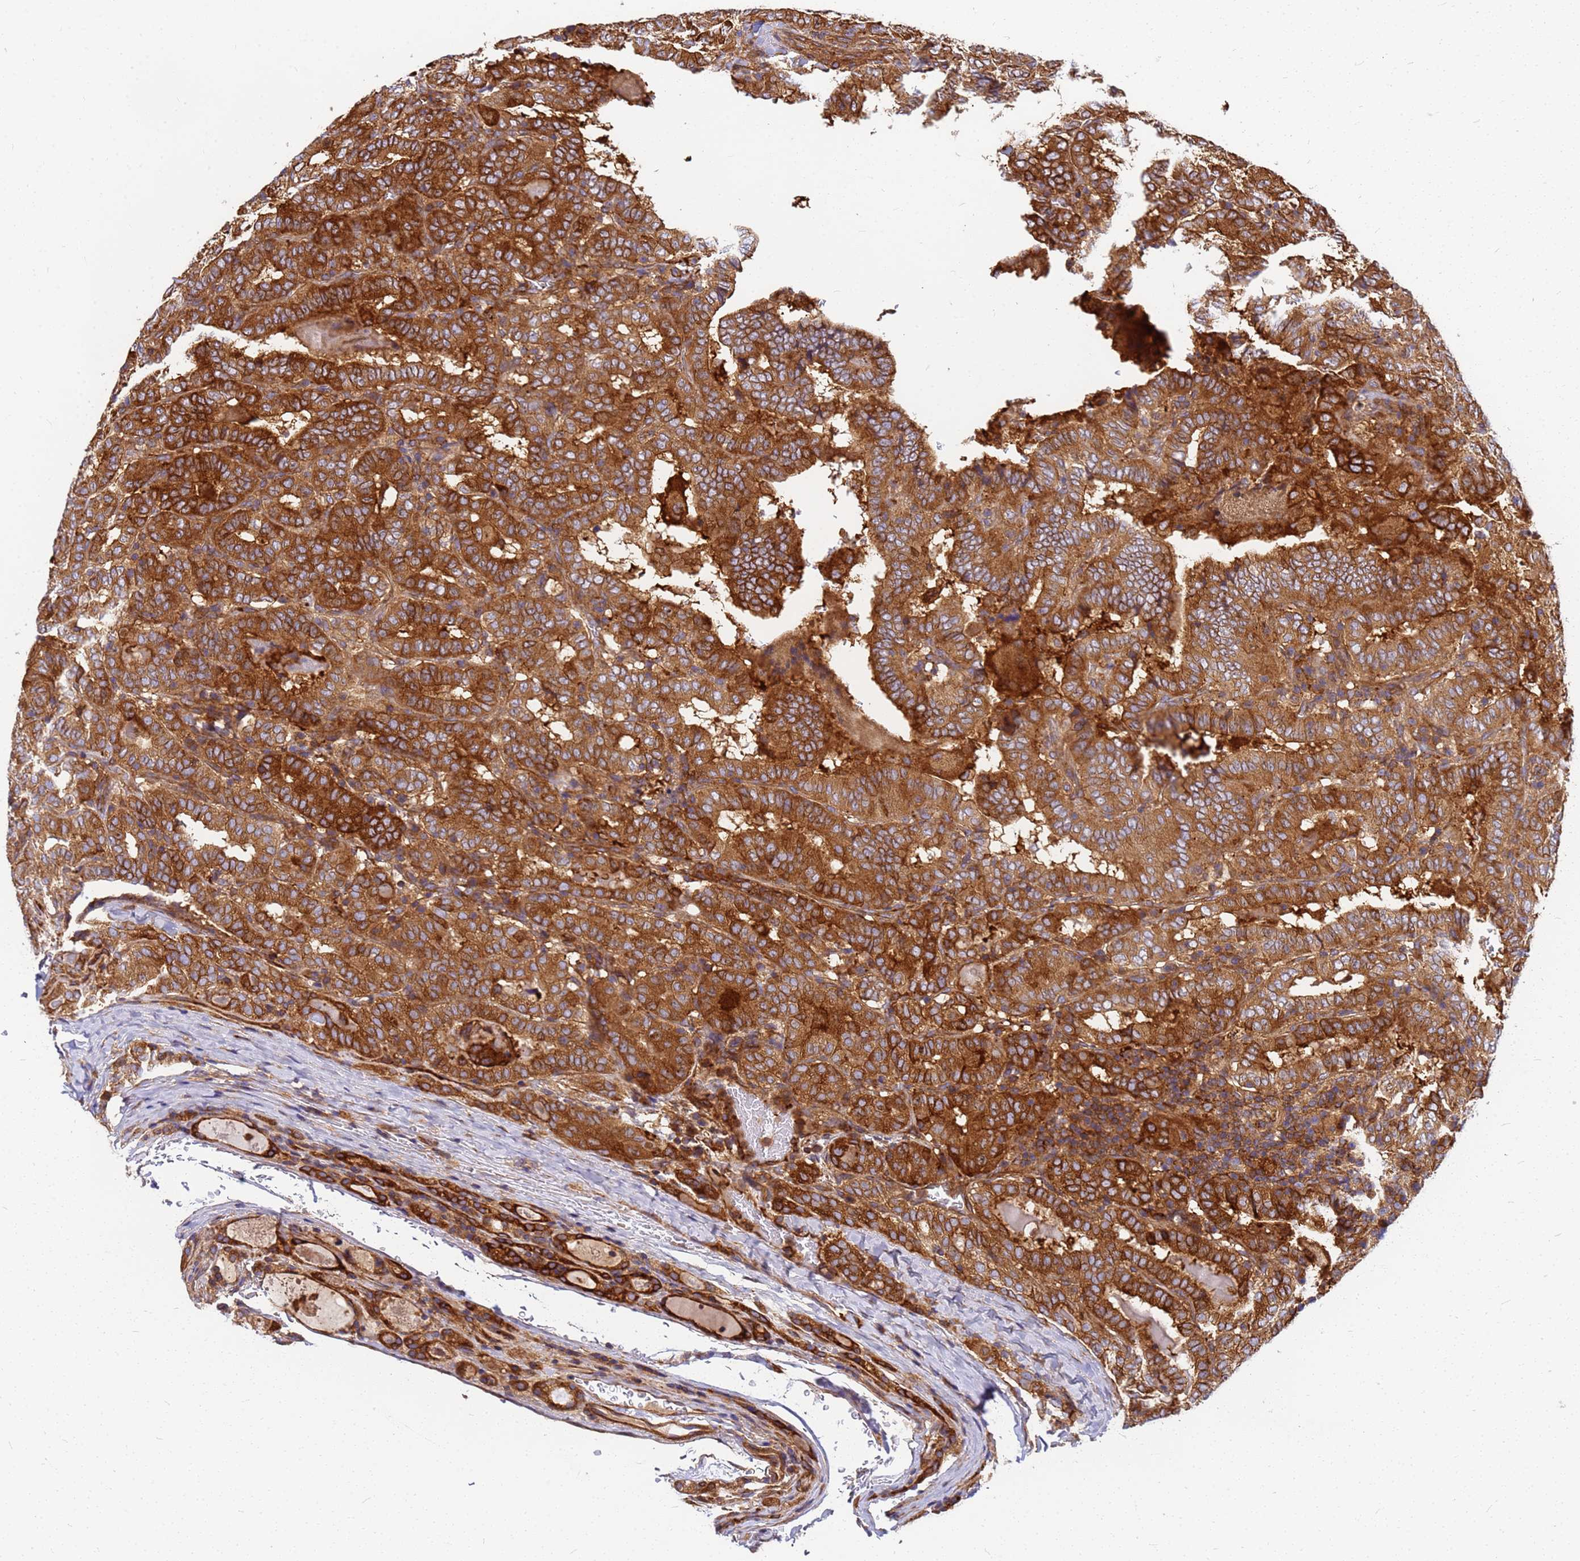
{"staining": {"intensity": "strong", "quantity": ">75%", "location": "cytoplasmic/membranous"}, "tissue": "thyroid cancer", "cell_type": "Tumor cells", "image_type": "cancer", "snomed": [{"axis": "morphology", "description": "Papillary adenocarcinoma, NOS"}, {"axis": "topography", "description": "Thyroid gland"}], "caption": "Immunohistochemical staining of human thyroid cancer exhibits strong cytoplasmic/membranous protein positivity in about >75% of tumor cells.", "gene": "C2CD5", "patient": {"sex": "female", "age": 72}}